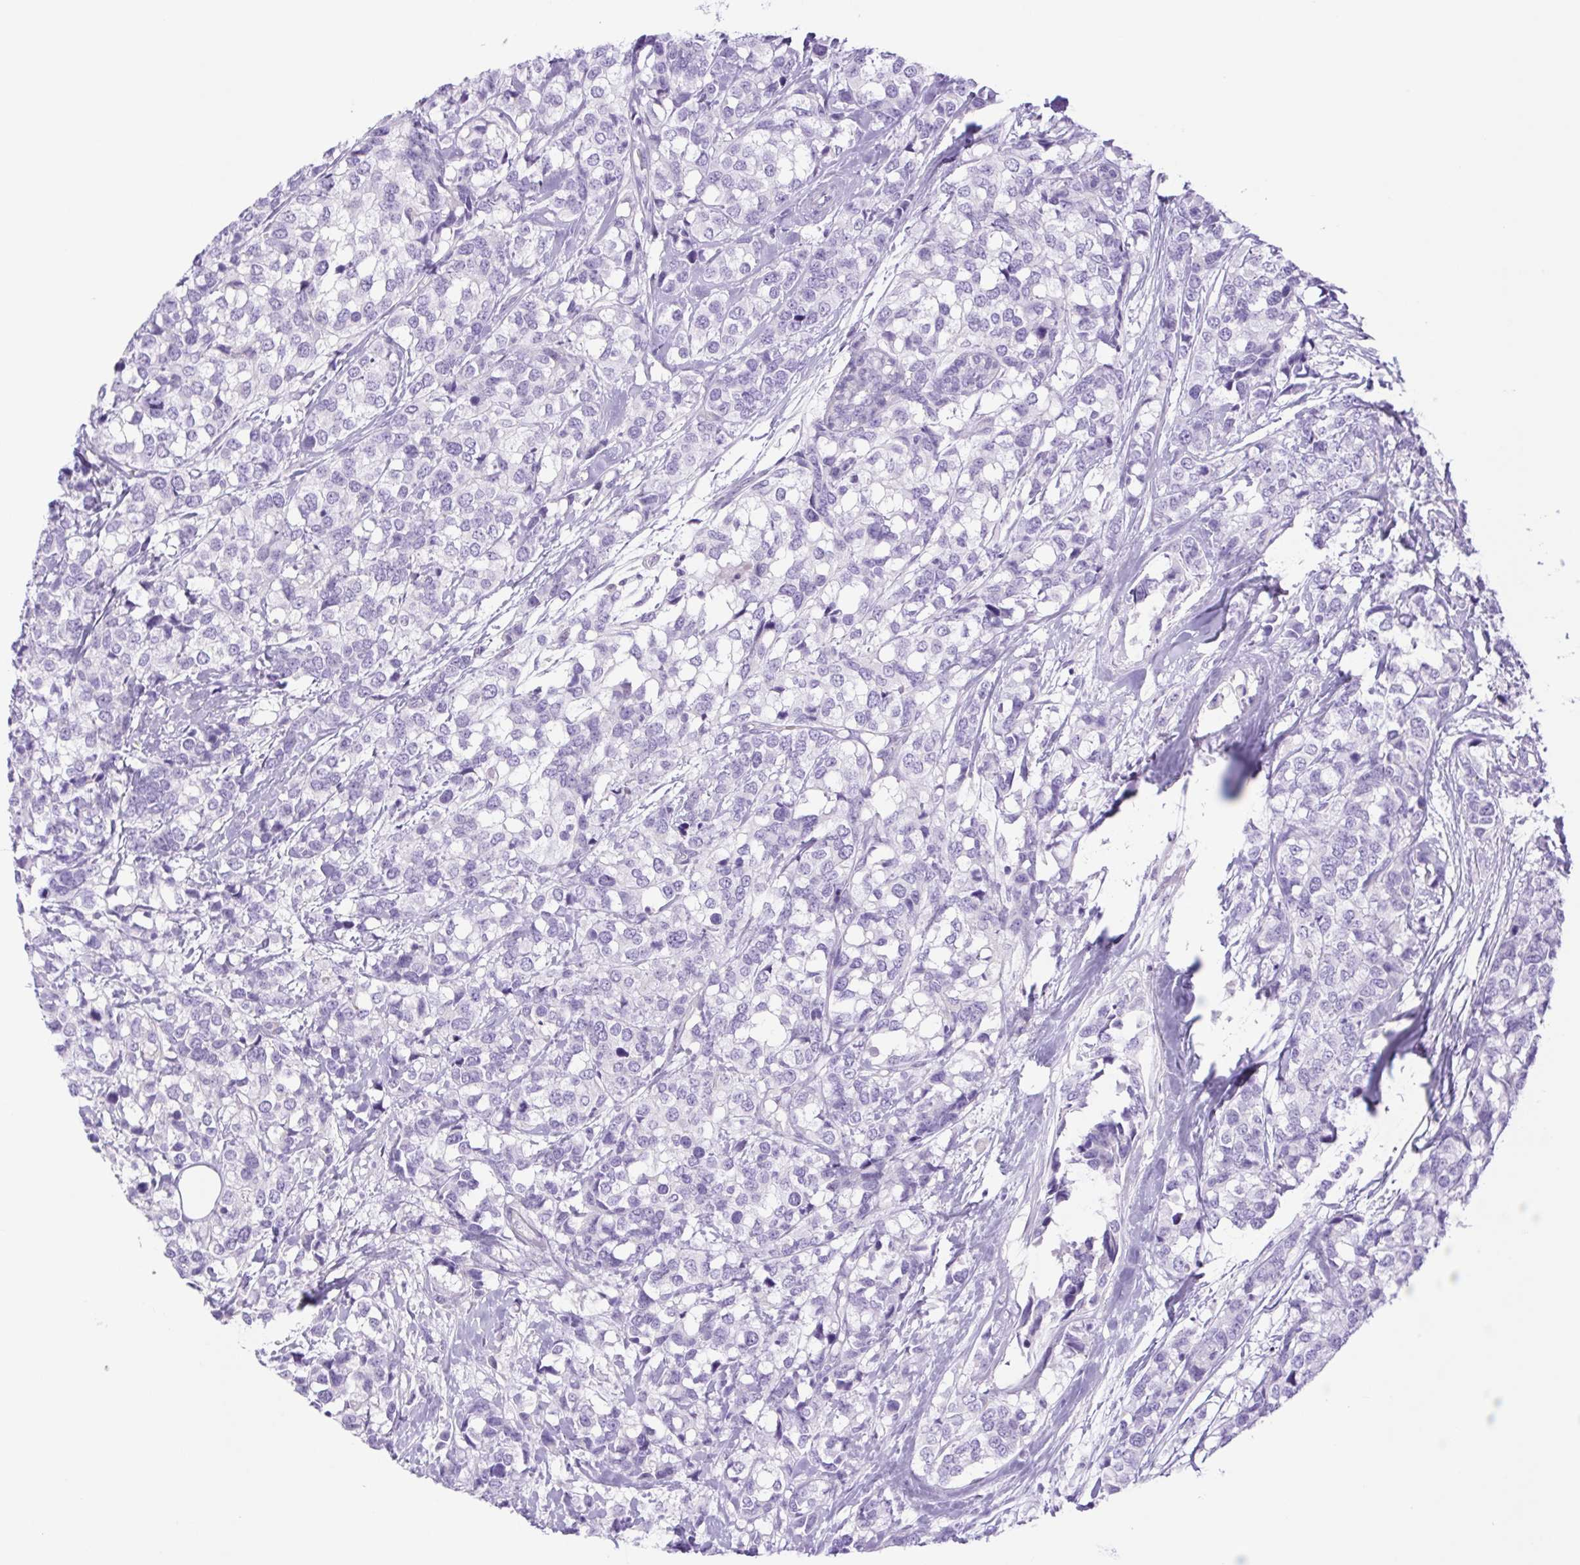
{"staining": {"intensity": "negative", "quantity": "none", "location": "none"}, "tissue": "breast cancer", "cell_type": "Tumor cells", "image_type": "cancer", "snomed": [{"axis": "morphology", "description": "Lobular carcinoma"}, {"axis": "topography", "description": "Breast"}], "caption": "This micrograph is of breast lobular carcinoma stained with immunohistochemistry to label a protein in brown with the nuclei are counter-stained blue. There is no expression in tumor cells. (Stains: DAB (3,3'-diaminobenzidine) immunohistochemistry (IHC) with hematoxylin counter stain, Microscopy: brightfield microscopy at high magnification).", "gene": "CDSN", "patient": {"sex": "female", "age": 59}}